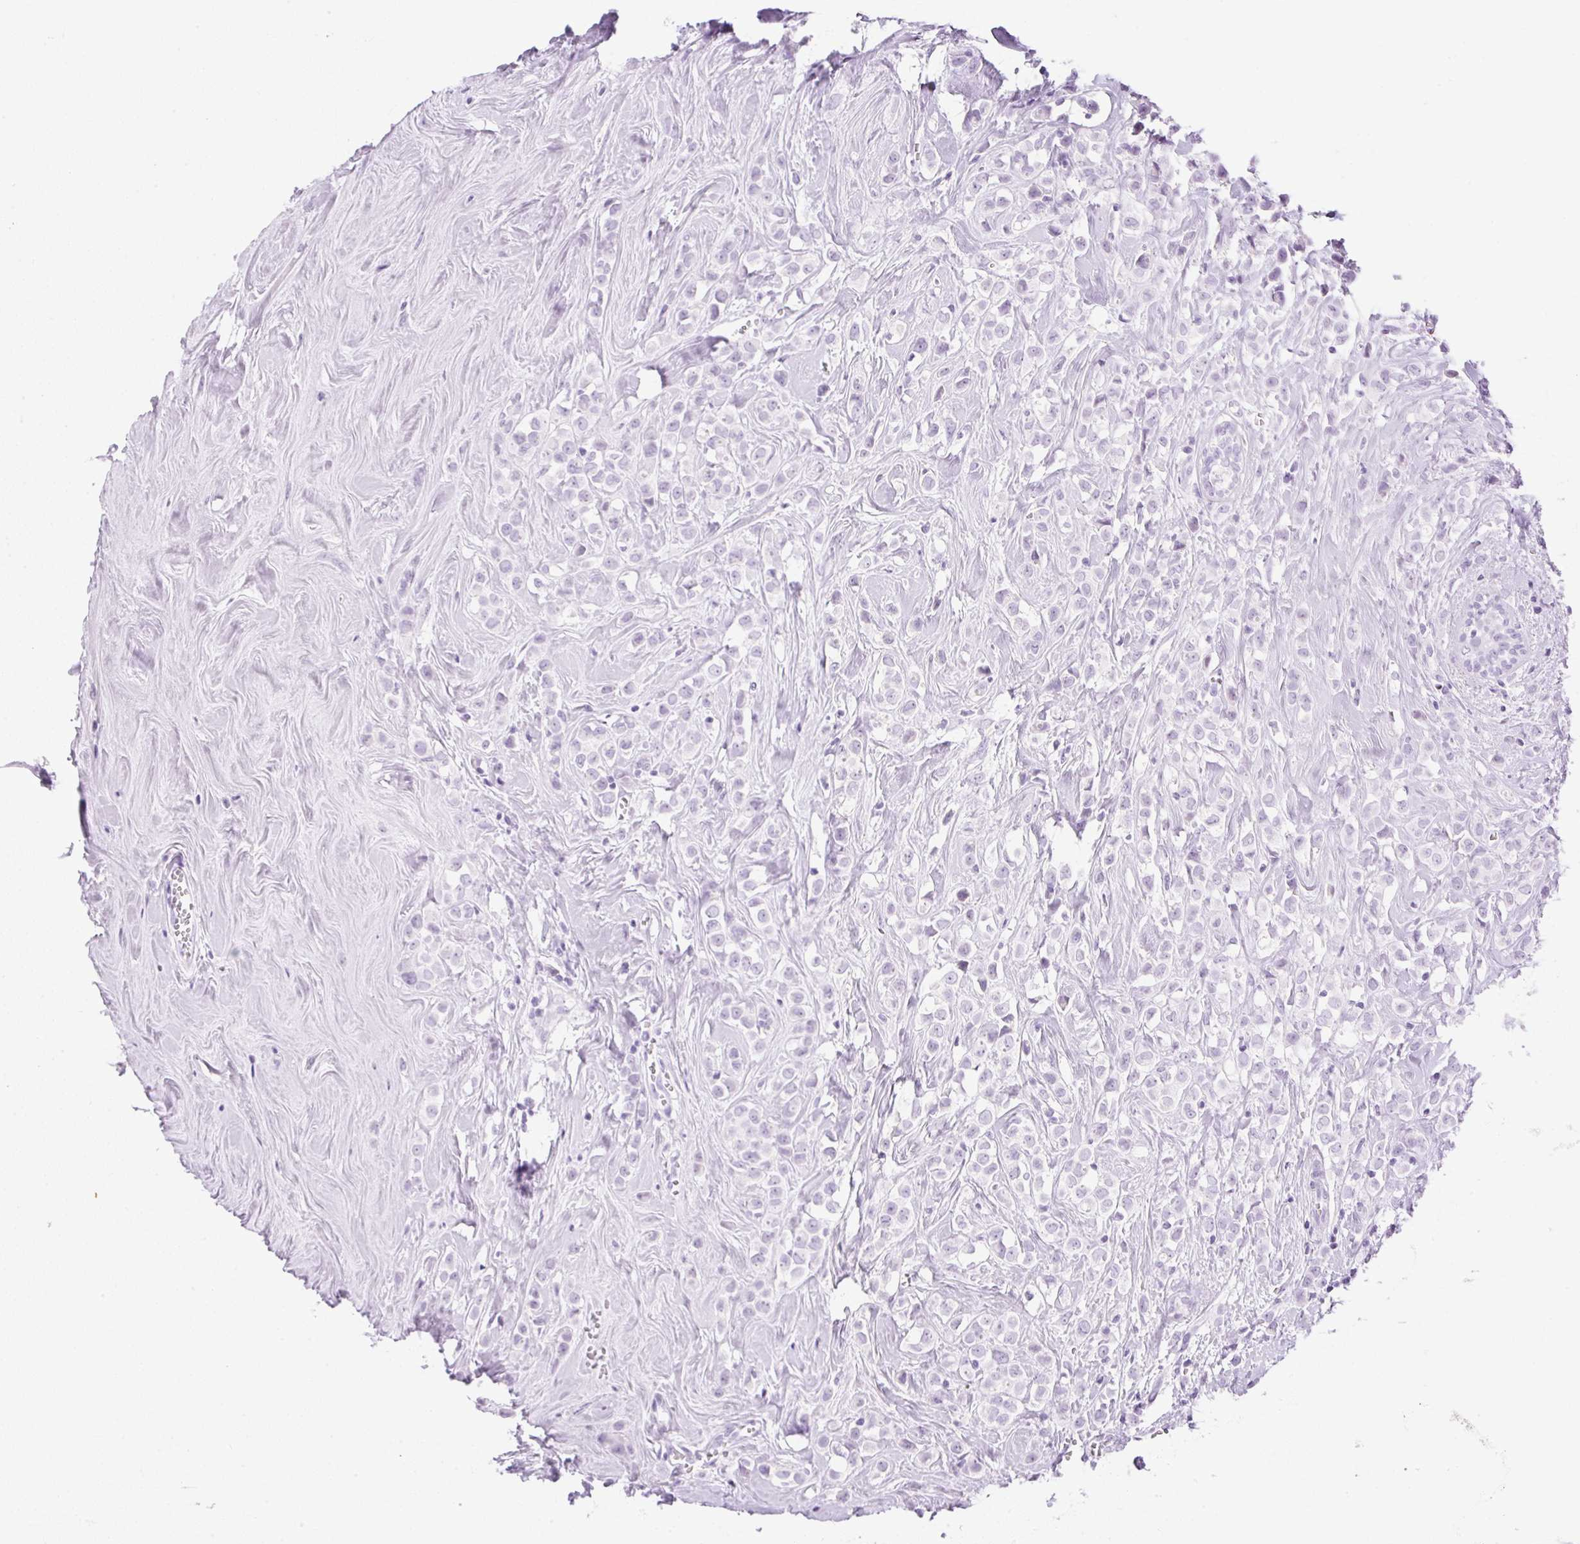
{"staining": {"intensity": "negative", "quantity": "none", "location": "none"}, "tissue": "breast cancer", "cell_type": "Tumor cells", "image_type": "cancer", "snomed": [{"axis": "morphology", "description": "Duct carcinoma"}, {"axis": "topography", "description": "Breast"}], "caption": "Human breast cancer stained for a protein using immunohistochemistry shows no positivity in tumor cells.", "gene": "SPRR4", "patient": {"sex": "female", "age": 80}}